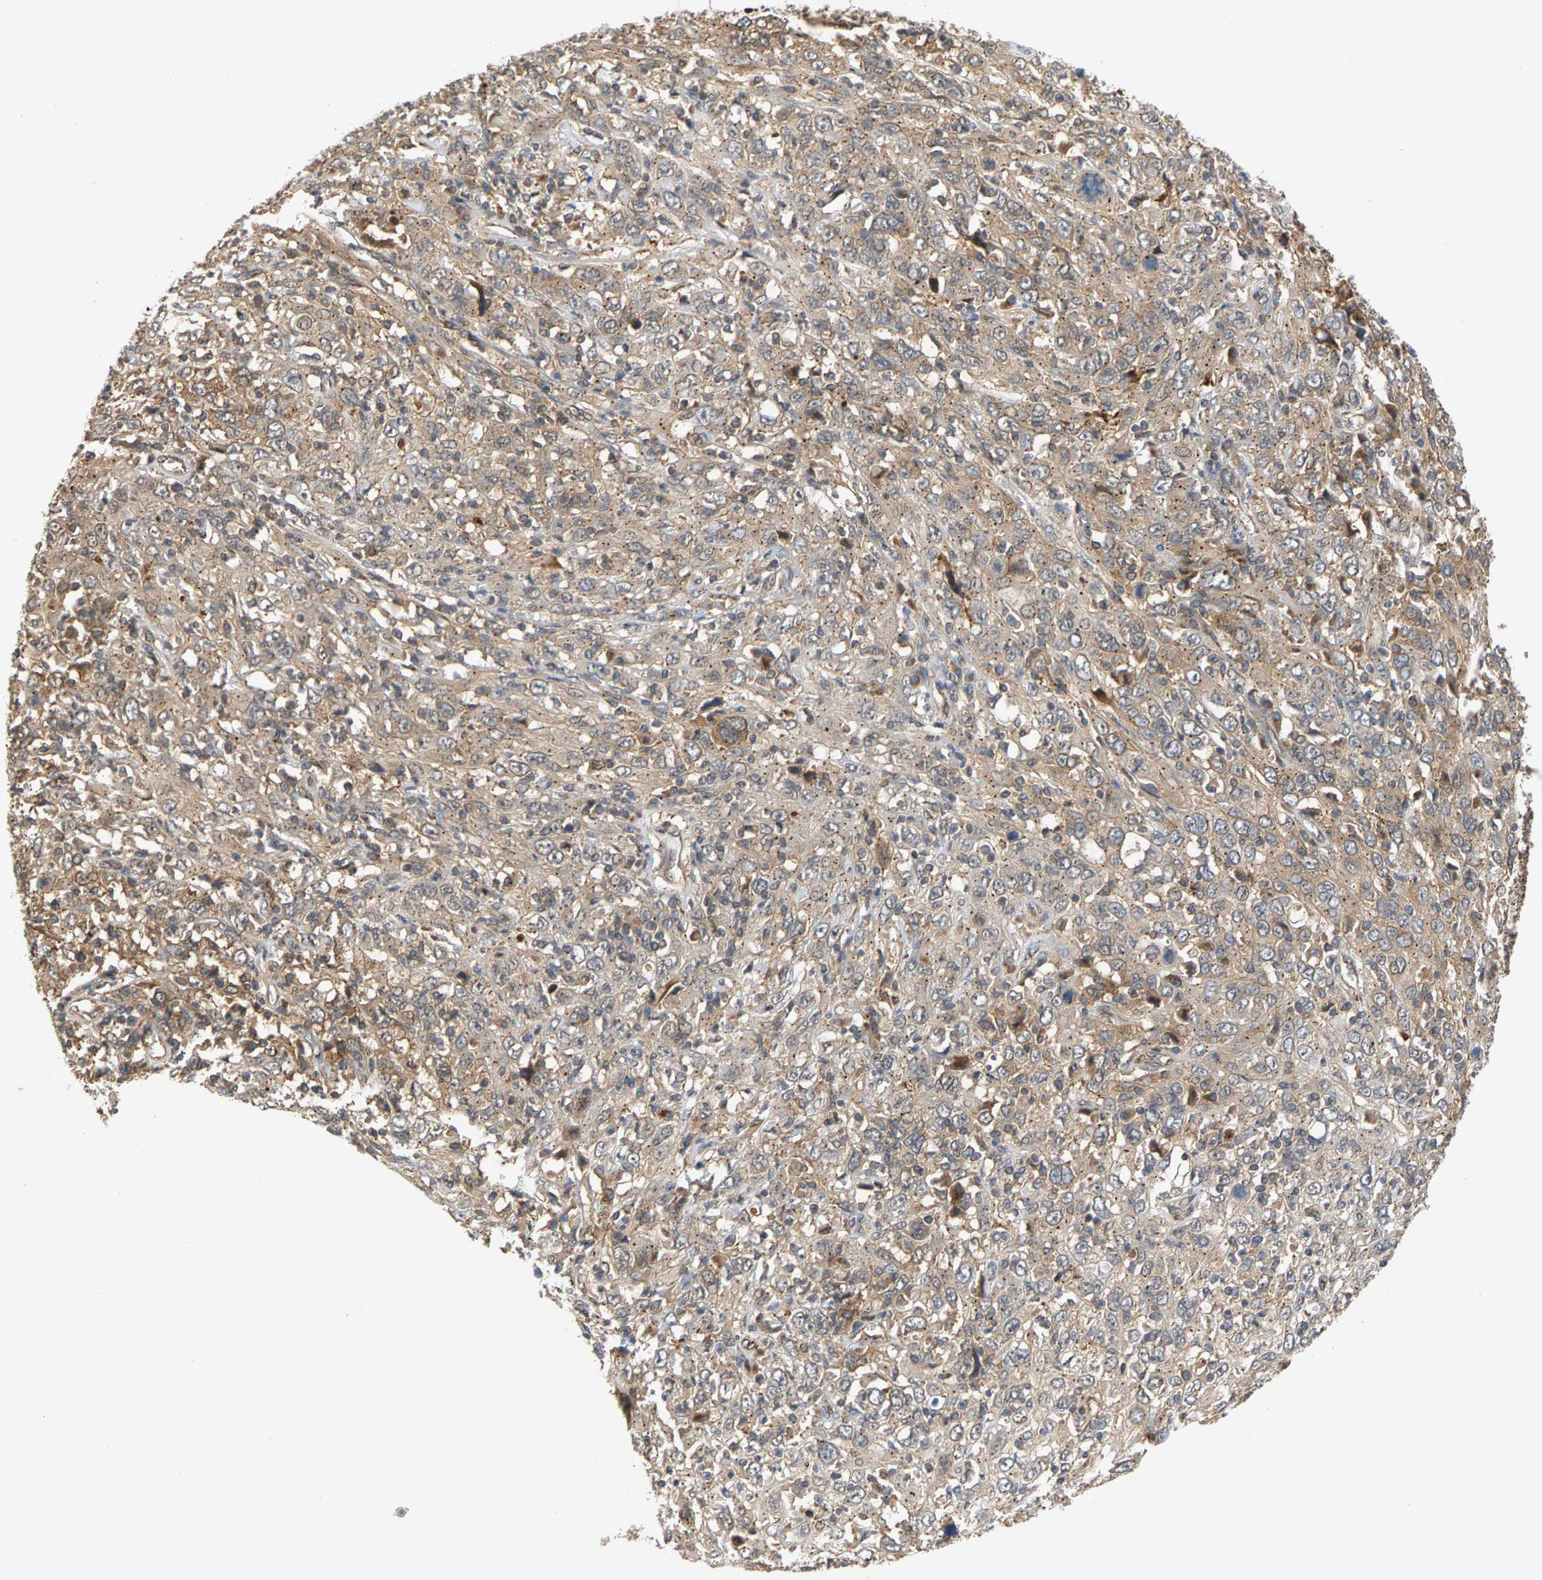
{"staining": {"intensity": "weak", "quantity": ">75%", "location": "cytoplasmic/membranous"}, "tissue": "cervical cancer", "cell_type": "Tumor cells", "image_type": "cancer", "snomed": [{"axis": "morphology", "description": "Squamous cell carcinoma, NOS"}, {"axis": "topography", "description": "Cervix"}], "caption": "IHC photomicrograph of neoplastic tissue: human squamous cell carcinoma (cervical) stained using immunohistochemistry demonstrates low levels of weak protein expression localized specifically in the cytoplasmic/membranous of tumor cells, appearing as a cytoplasmic/membranous brown color.", "gene": "MAP2K5", "patient": {"sex": "female", "age": 46}}